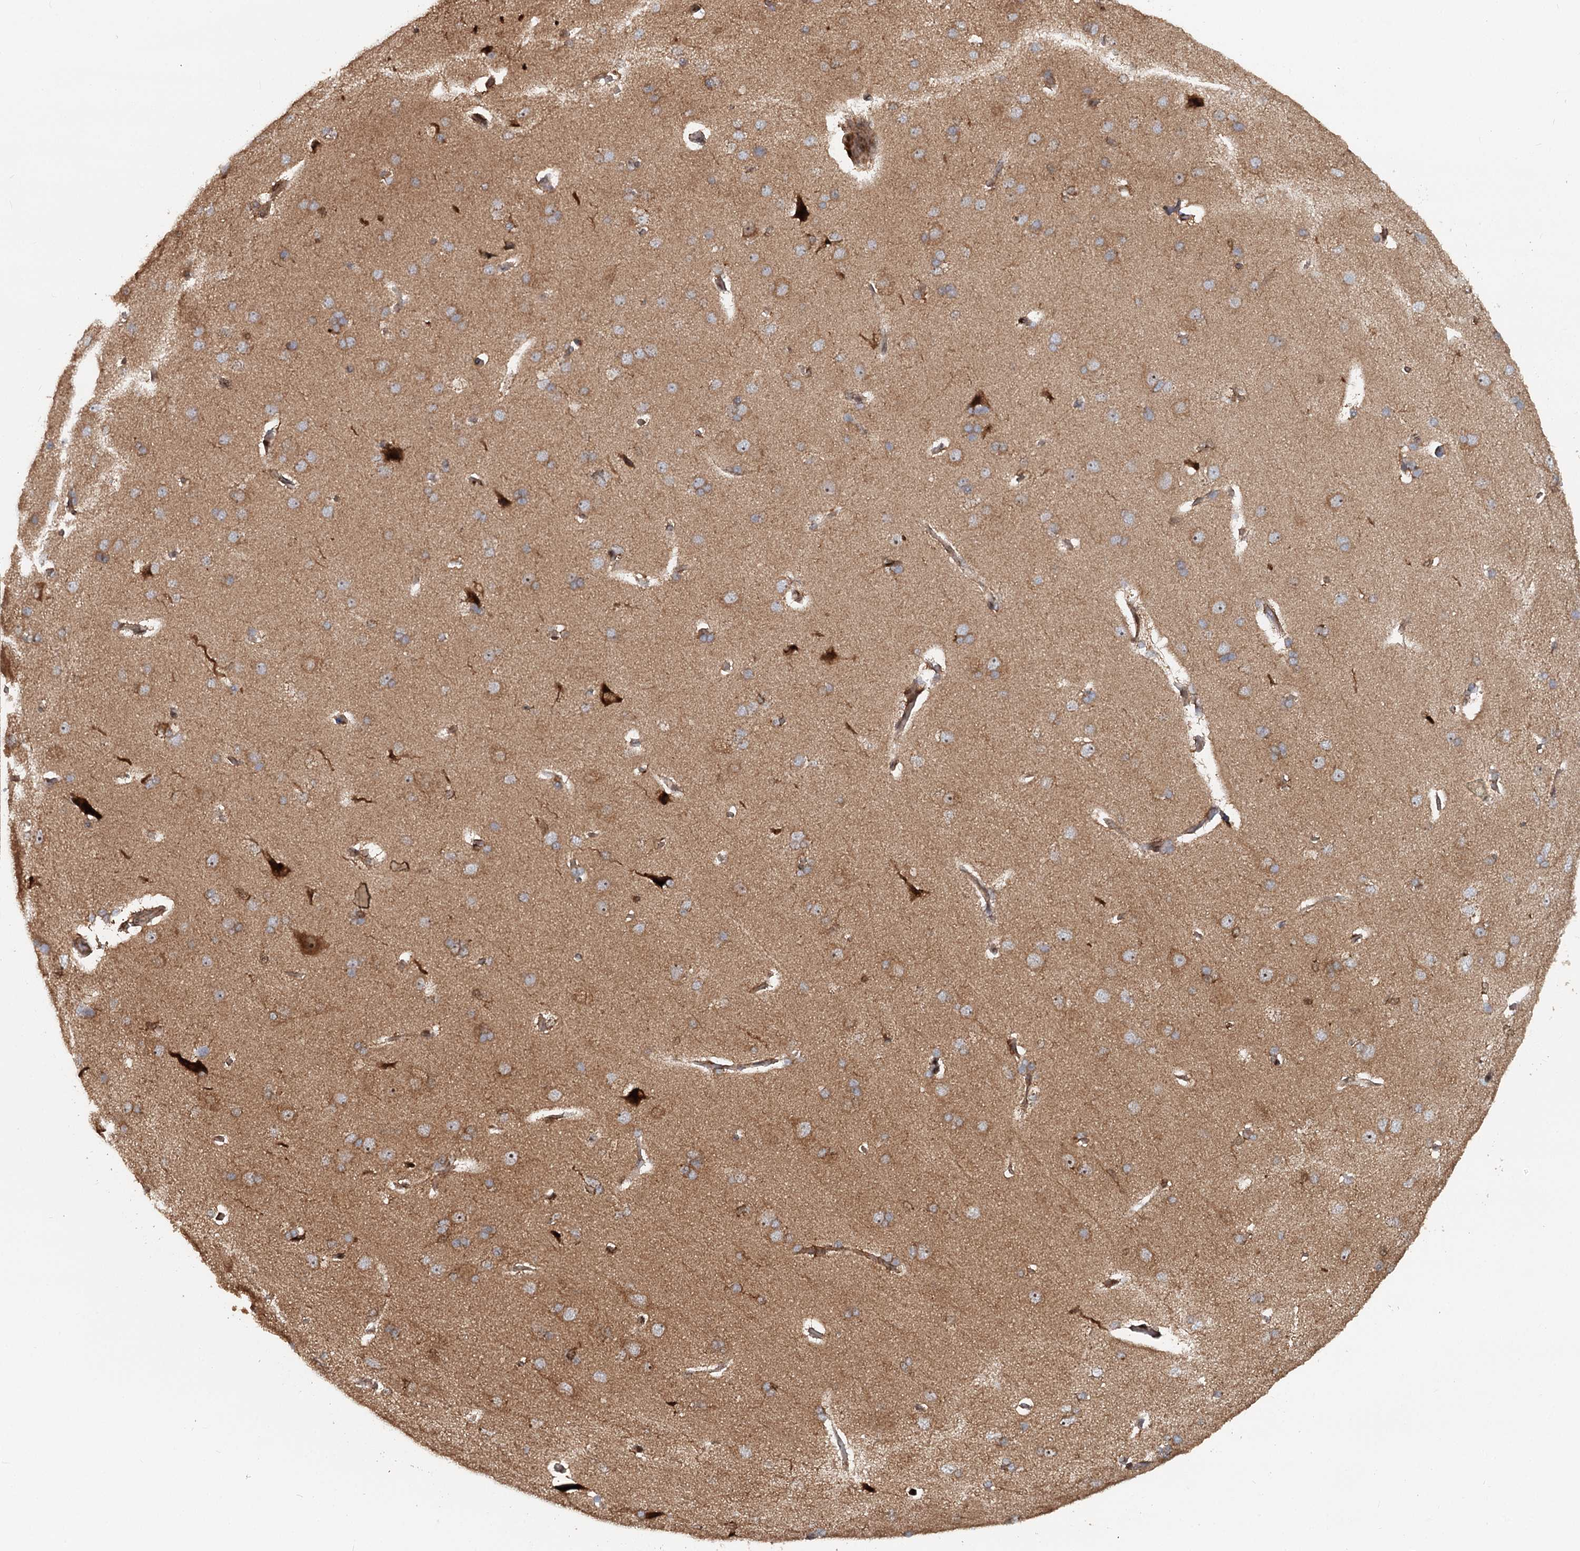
{"staining": {"intensity": "moderate", "quantity": ">75%", "location": "cytoplasmic/membranous"}, "tissue": "cerebral cortex", "cell_type": "Endothelial cells", "image_type": "normal", "snomed": [{"axis": "morphology", "description": "Normal tissue, NOS"}, {"axis": "topography", "description": "Cerebral cortex"}], "caption": "Immunohistochemical staining of benign cerebral cortex exhibits >75% levels of moderate cytoplasmic/membranous protein expression in about >75% of endothelial cells. (Stains: DAB (3,3'-diaminobenzidine) in brown, nuclei in blue, Microscopy: brightfield microscopy at high magnification).", "gene": "RNF111", "patient": {"sex": "male", "age": 62}}